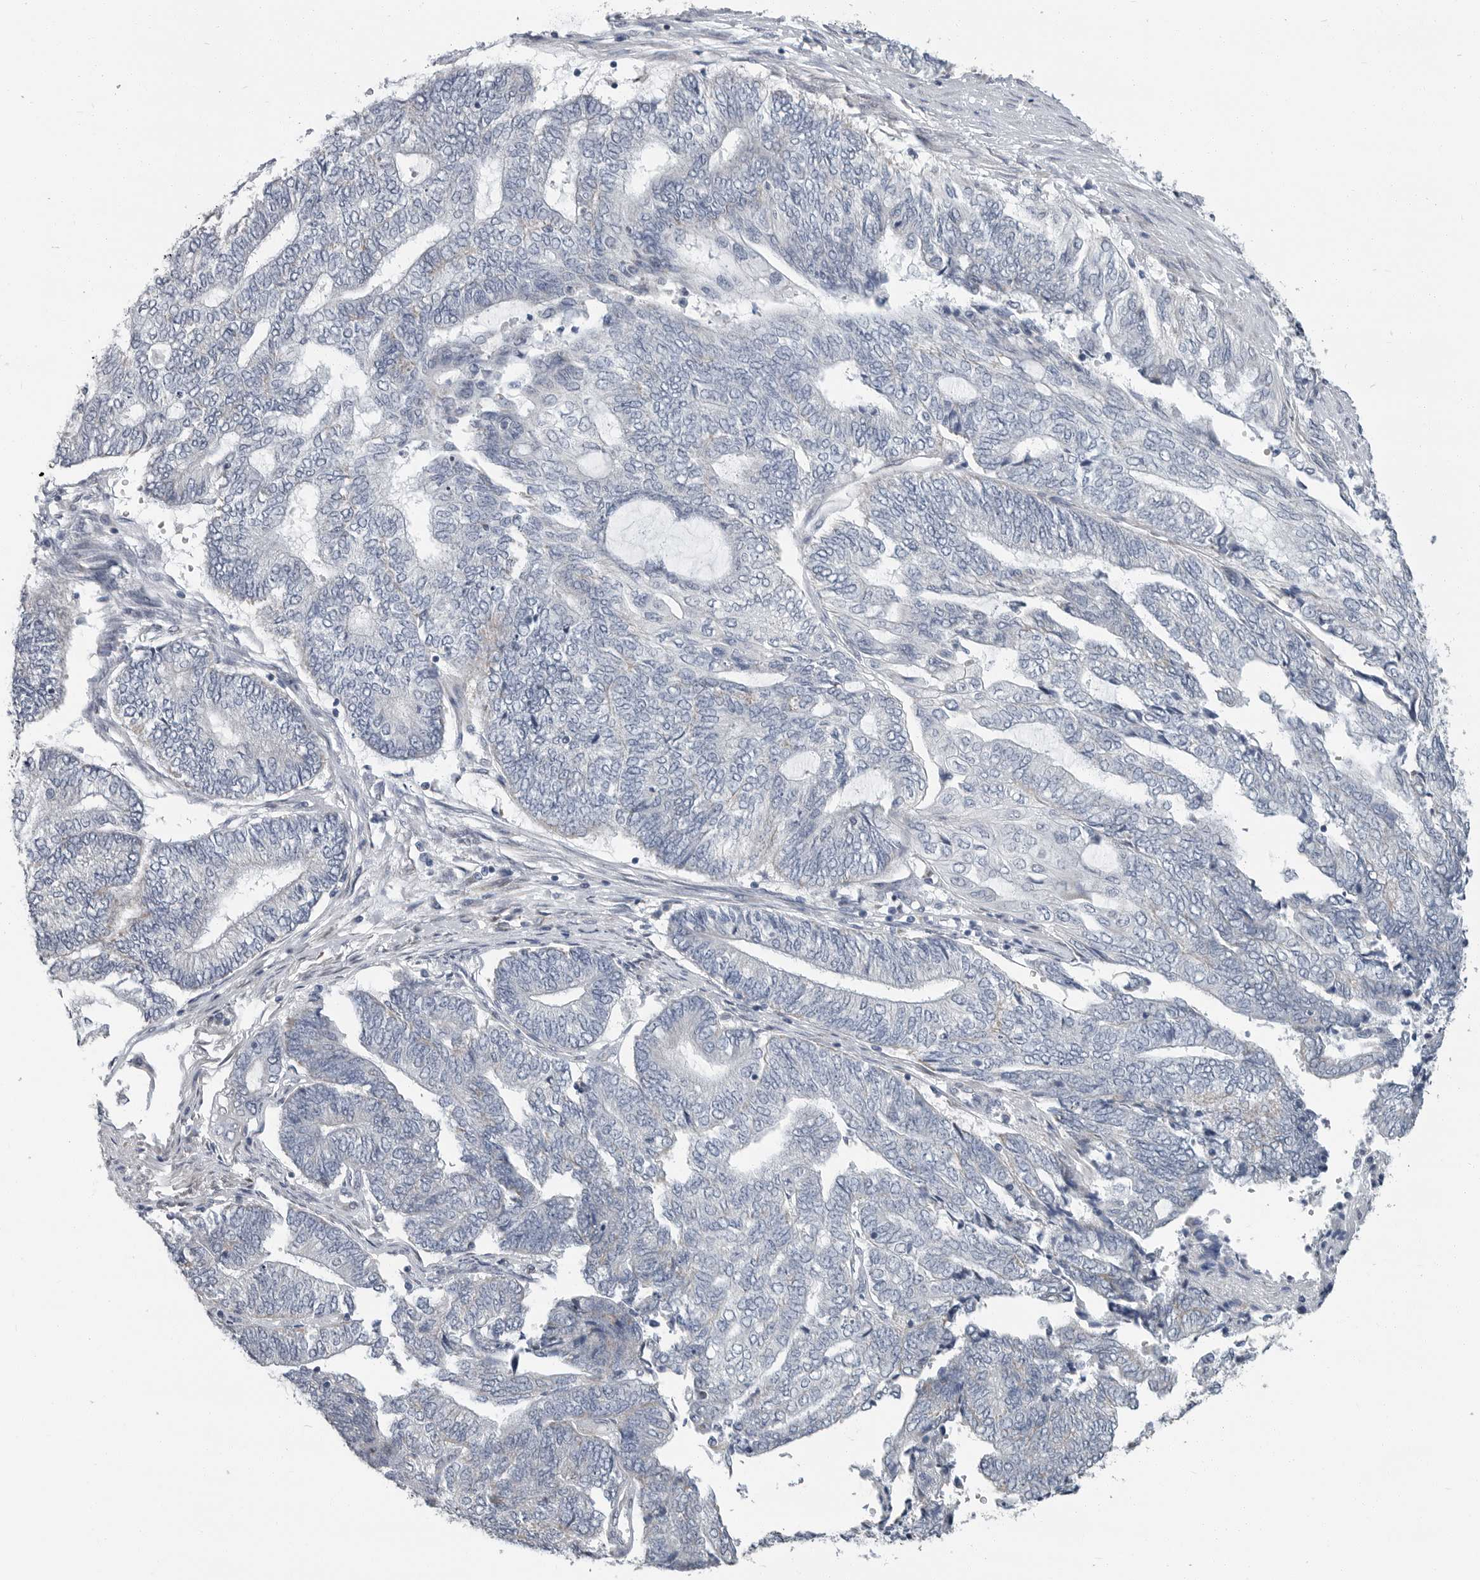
{"staining": {"intensity": "negative", "quantity": "none", "location": "none"}, "tissue": "endometrial cancer", "cell_type": "Tumor cells", "image_type": "cancer", "snomed": [{"axis": "morphology", "description": "Adenocarcinoma, NOS"}, {"axis": "topography", "description": "Uterus"}, {"axis": "topography", "description": "Endometrium"}], "caption": "The photomicrograph exhibits no significant positivity in tumor cells of endometrial adenocarcinoma.", "gene": "PLN", "patient": {"sex": "female", "age": 70}}